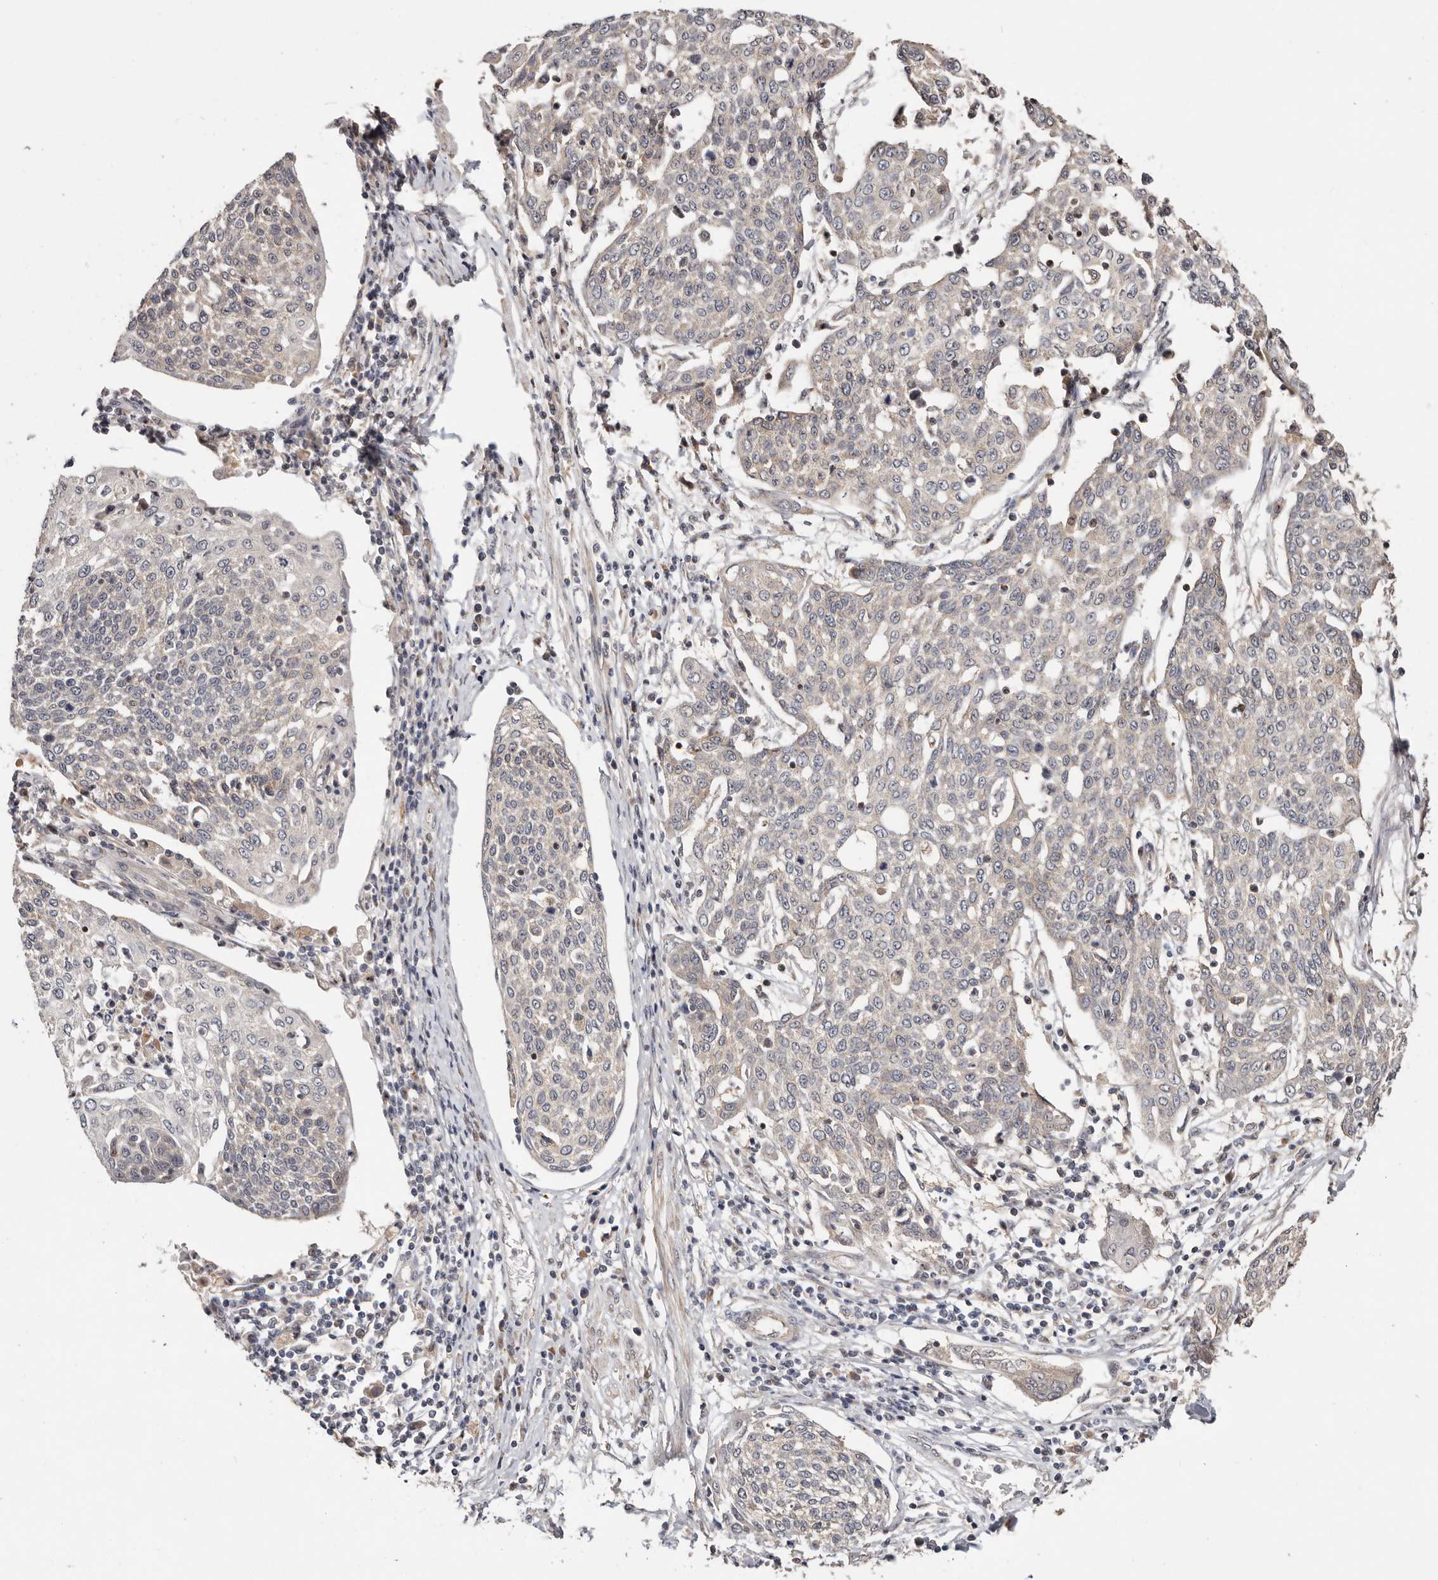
{"staining": {"intensity": "negative", "quantity": "none", "location": "none"}, "tissue": "cervical cancer", "cell_type": "Tumor cells", "image_type": "cancer", "snomed": [{"axis": "morphology", "description": "Squamous cell carcinoma, NOS"}, {"axis": "topography", "description": "Cervix"}], "caption": "This is an IHC micrograph of human cervical cancer. There is no staining in tumor cells.", "gene": "USP33", "patient": {"sex": "female", "age": 34}}